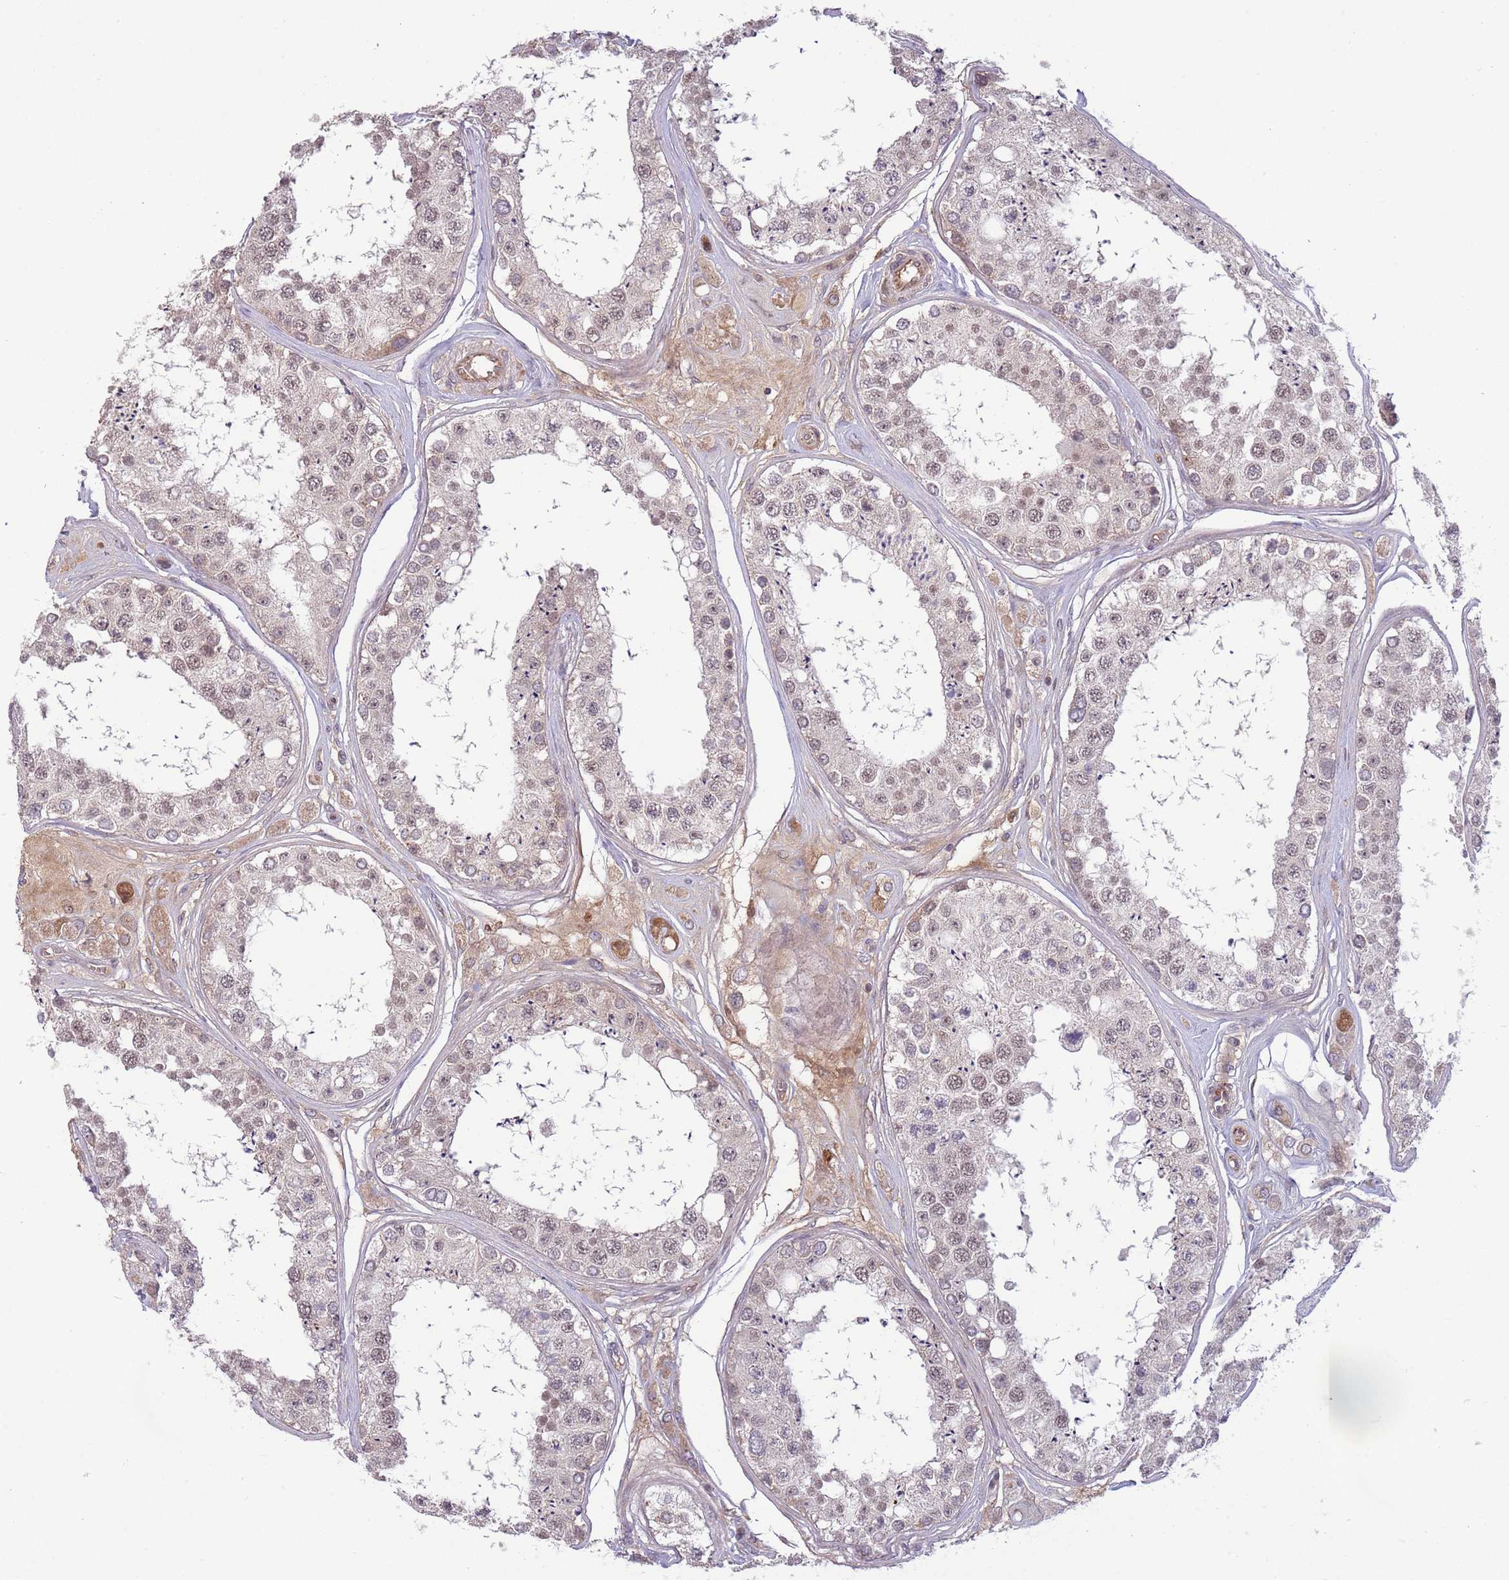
{"staining": {"intensity": "moderate", "quantity": "25%-75%", "location": "nuclear"}, "tissue": "testis", "cell_type": "Cells in seminiferous ducts", "image_type": "normal", "snomed": [{"axis": "morphology", "description": "Normal tissue, NOS"}, {"axis": "topography", "description": "Testis"}], "caption": "DAB immunohistochemical staining of unremarkable testis reveals moderate nuclear protein staining in approximately 25%-75% of cells in seminiferous ducts.", "gene": "DPP10", "patient": {"sex": "male", "age": 25}}